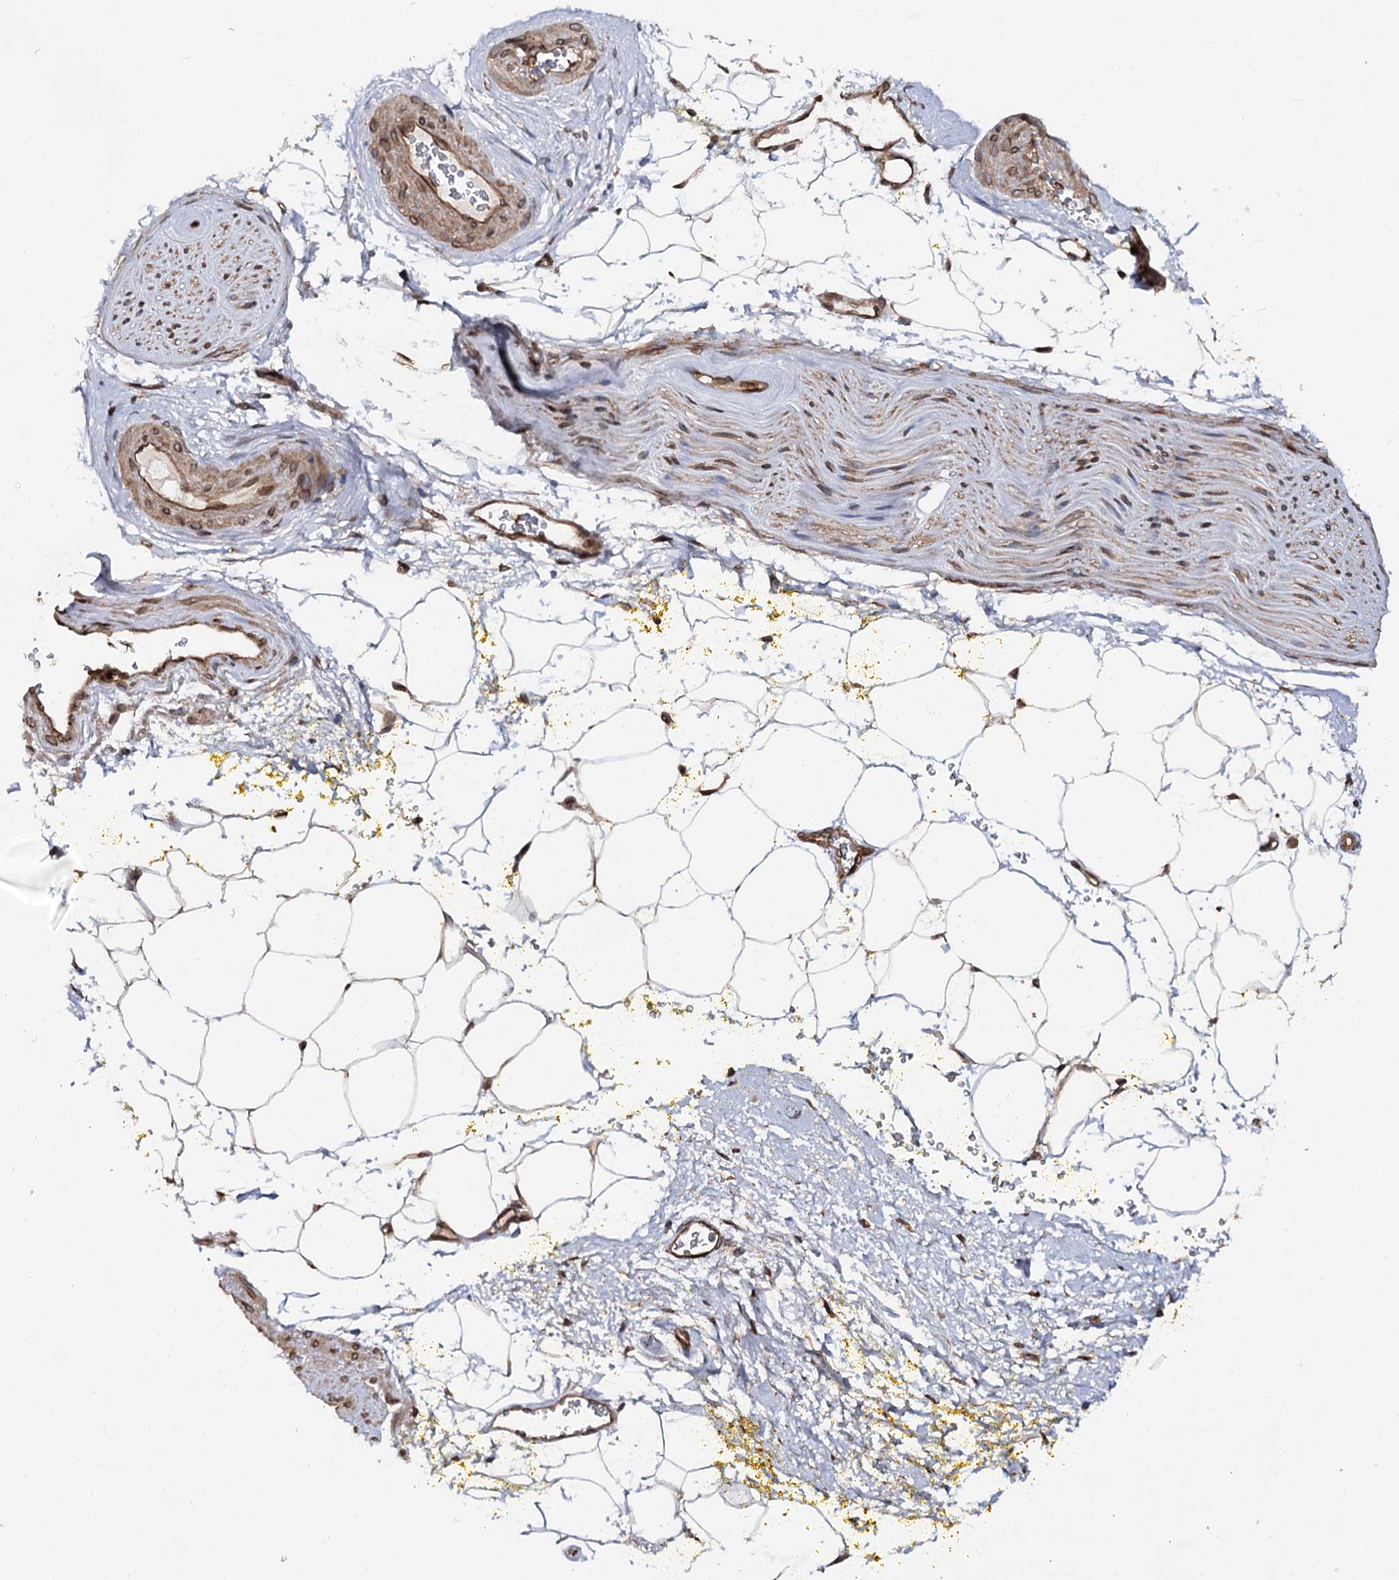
{"staining": {"intensity": "moderate", "quantity": "<25%", "location": "cytoplasmic/membranous"}, "tissue": "adipose tissue", "cell_type": "Adipocytes", "image_type": "normal", "snomed": [{"axis": "morphology", "description": "Normal tissue, NOS"}, {"axis": "morphology", "description": "Adenocarcinoma, Low grade"}, {"axis": "topography", "description": "Prostate"}, {"axis": "topography", "description": "Peripheral nerve tissue"}], "caption": "DAB (3,3'-diaminobenzidine) immunohistochemical staining of normal human adipose tissue reveals moderate cytoplasmic/membranous protein positivity in about <25% of adipocytes. (Brightfield microscopy of DAB IHC at high magnification).", "gene": "FGFR1OP2", "patient": {"sex": "male", "age": 63}}